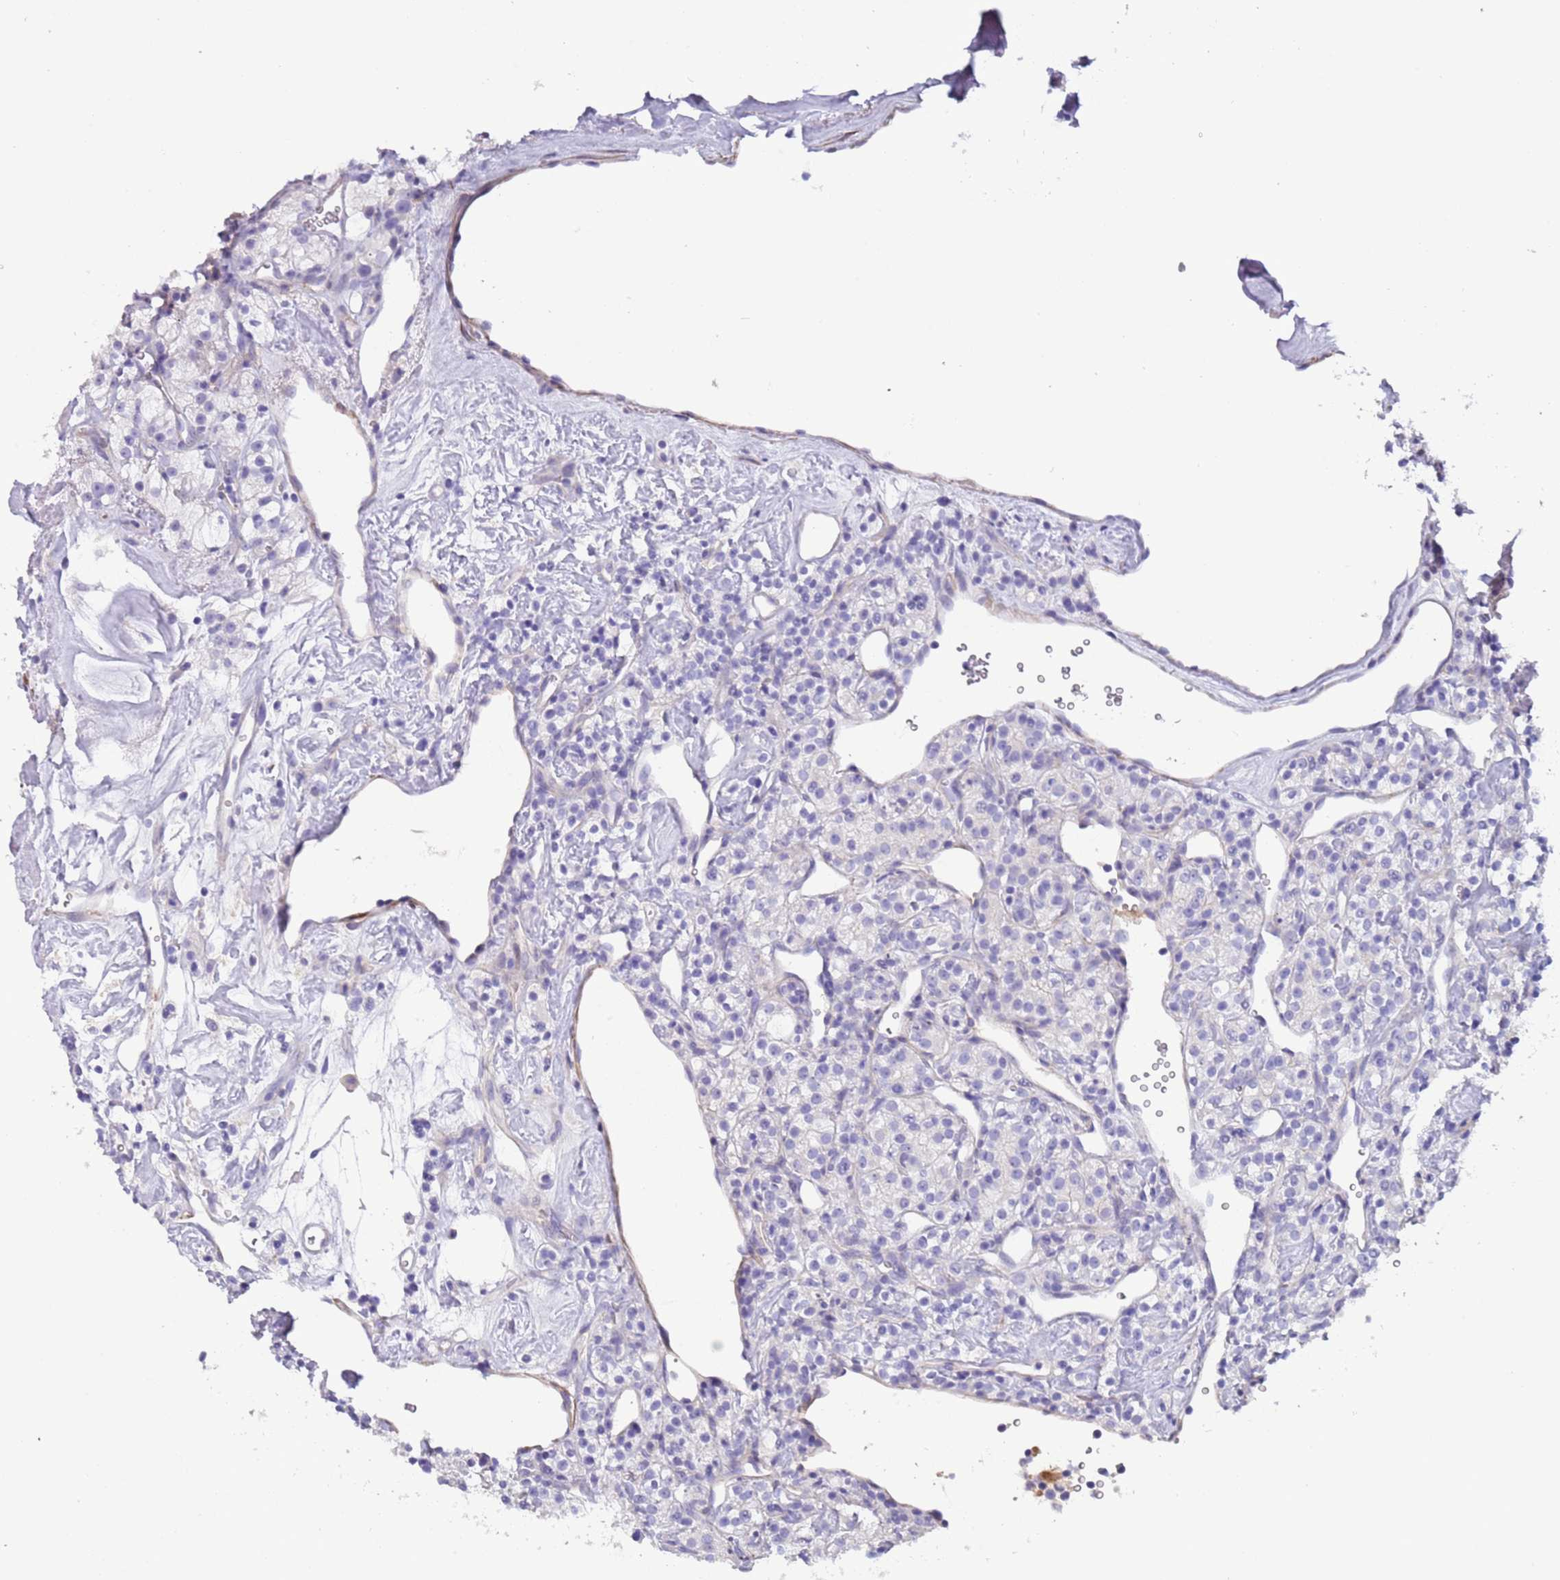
{"staining": {"intensity": "negative", "quantity": "none", "location": "none"}, "tissue": "renal cancer", "cell_type": "Tumor cells", "image_type": "cancer", "snomed": [{"axis": "morphology", "description": "Adenocarcinoma, NOS"}, {"axis": "topography", "description": "Kidney"}], "caption": "Micrograph shows no significant protein expression in tumor cells of renal cancer.", "gene": "PCGF2", "patient": {"sex": "male", "age": 77}}